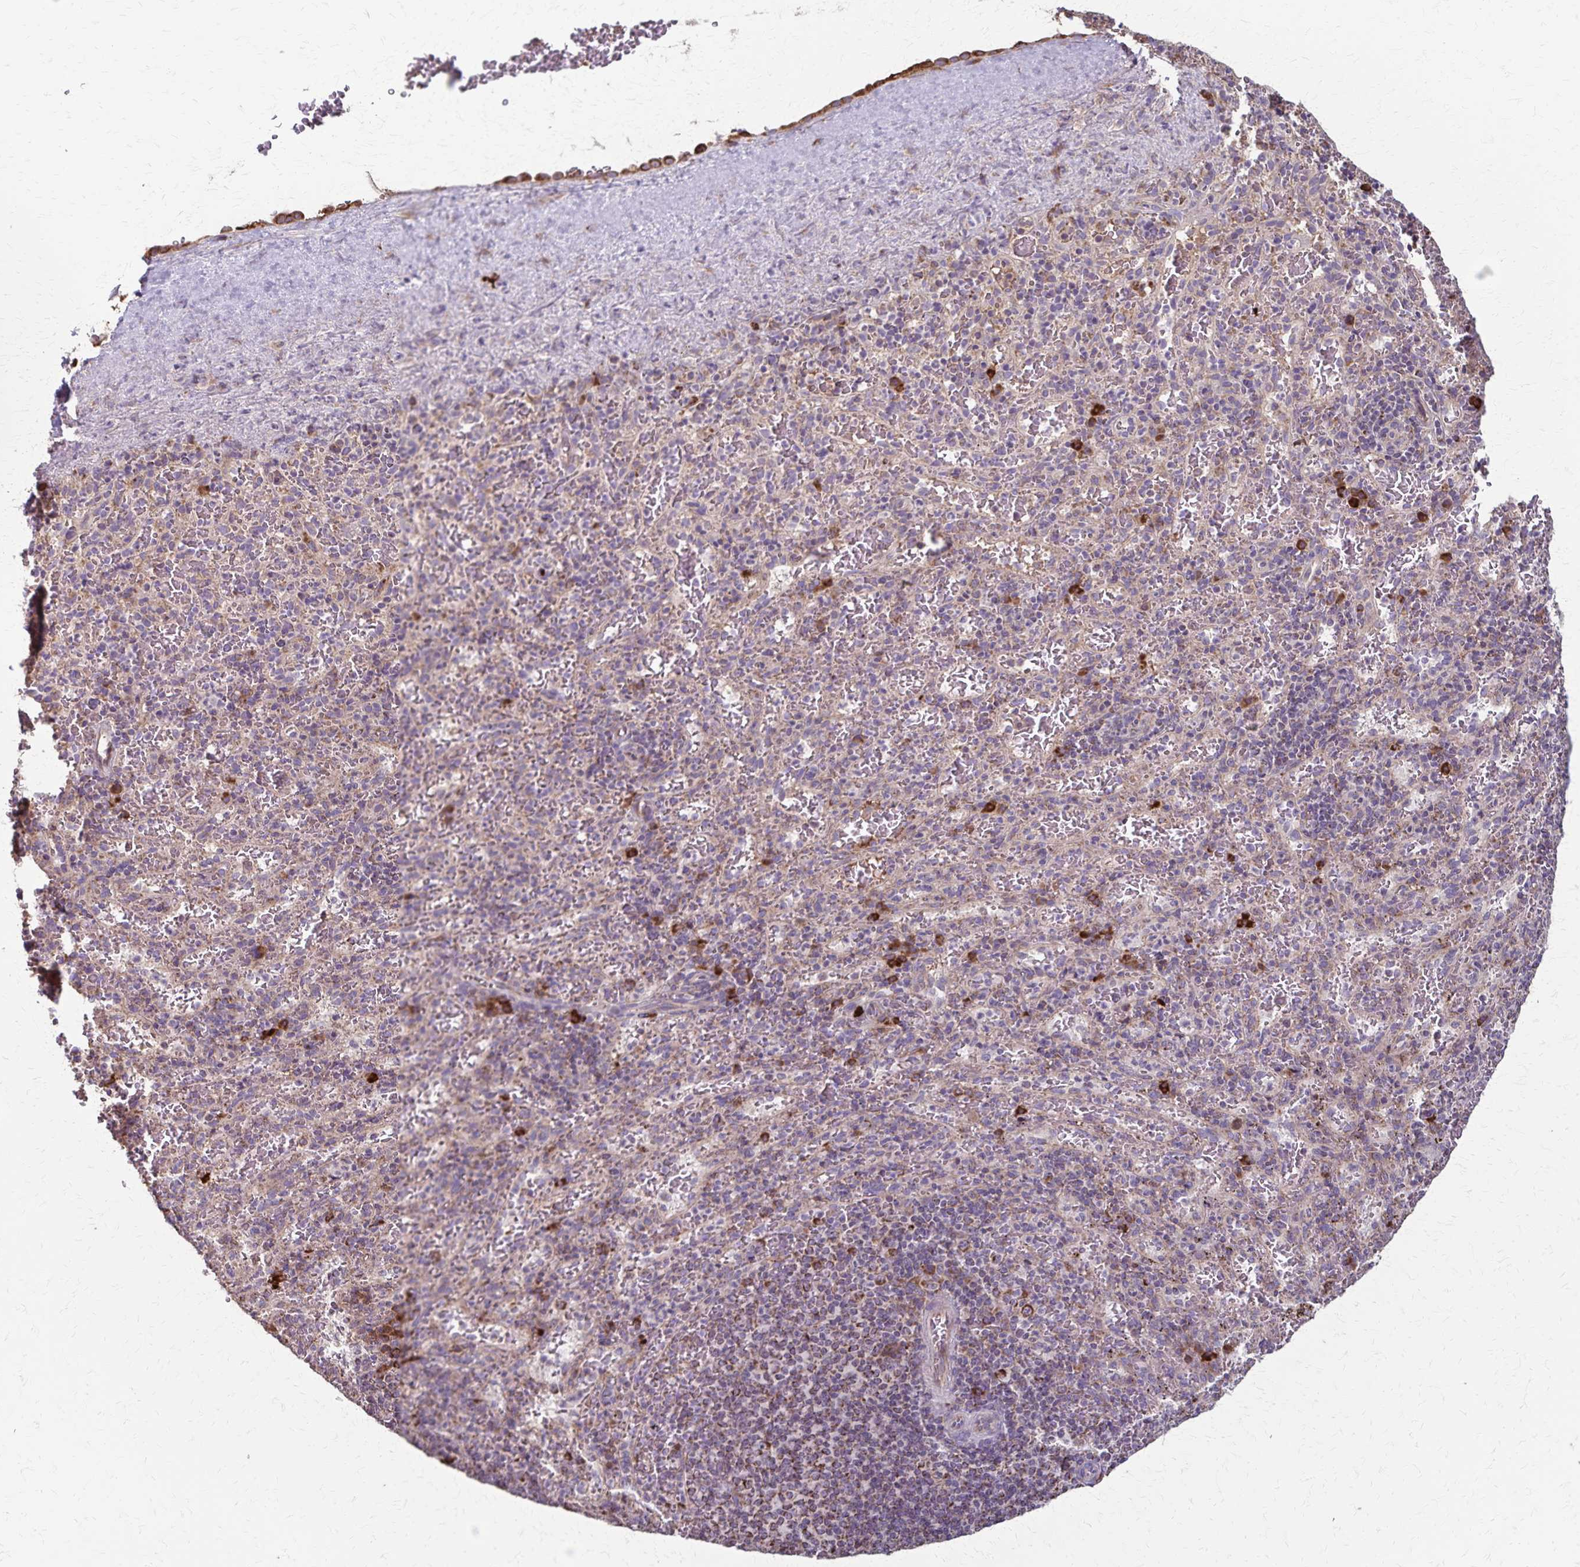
{"staining": {"intensity": "strong", "quantity": "<25%", "location": "cytoplasmic/membranous"}, "tissue": "spleen", "cell_type": "Cells in red pulp", "image_type": "normal", "snomed": [{"axis": "morphology", "description": "Normal tissue, NOS"}, {"axis": "topography", "description": "Spleen"}], "caption": "Immunohistochemistry (DAB) staining of benign spleen displays strong cytoplasmic/membranous protein expression in approximately <25% of cells in red pulp. The staining is performed using DAB (3,3'-diaminobenzidine) brown chromogen to label protein expression. The nuclei are counter-stained blue using hematoxylin.", "gene": "RNF10", "patient": {"sex": "male", "age": 57}}